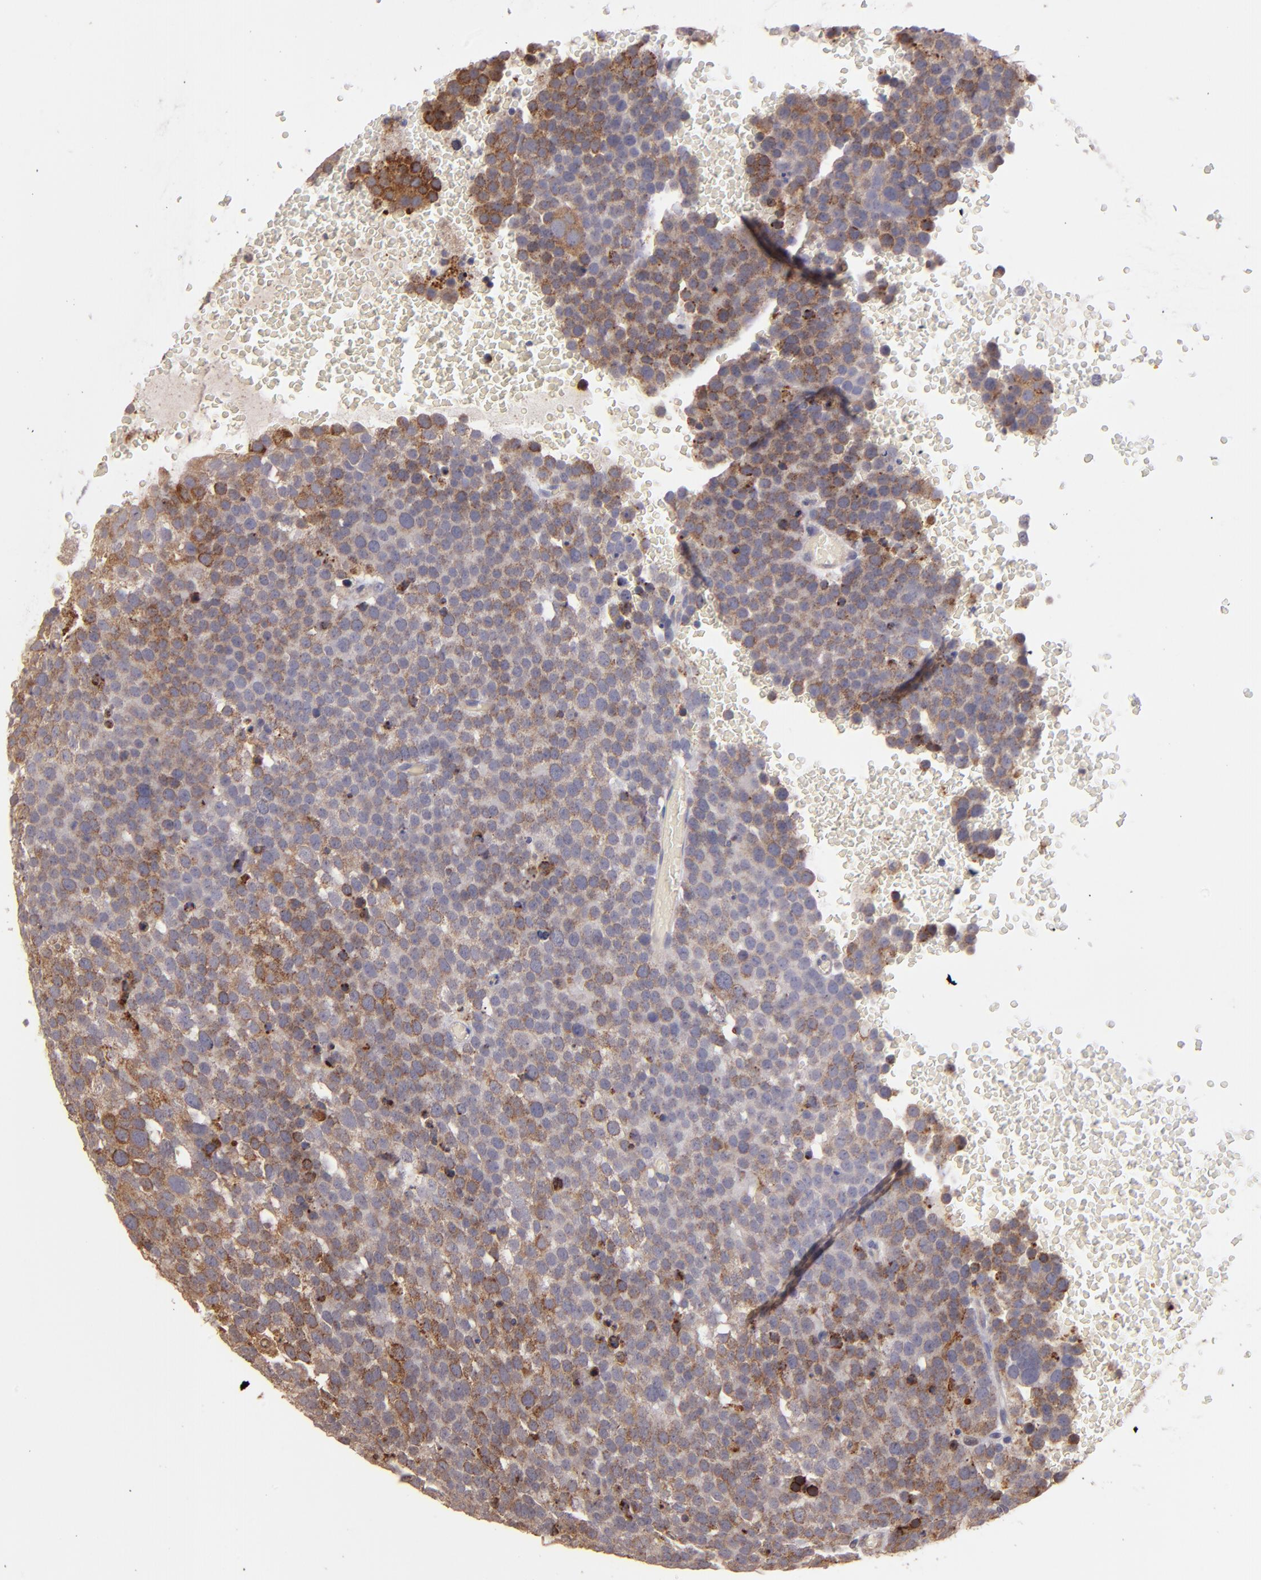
{"staining": {"intensity": "moderate", "quantity": "25%-75%", "location": "cytoplasmic/membranous"}, "tissue": "testis cancer", "cell_type": "Tumor cells", "image_type": "cancer", "snomed": [{"axis": "morphology", "description": "Seminoma, NOS"}, {"axis": "topography", "description": "Testis"}], "caption": "Moderate cytoplasmic/membranous expression for a protein is seen in approximately 25%-75% of tumor cells of testis cancer (seminoma) using immunohistochemistry (IHC).", "gene": "IFIH1", "patient": {"sex": "male", "age": 71}}